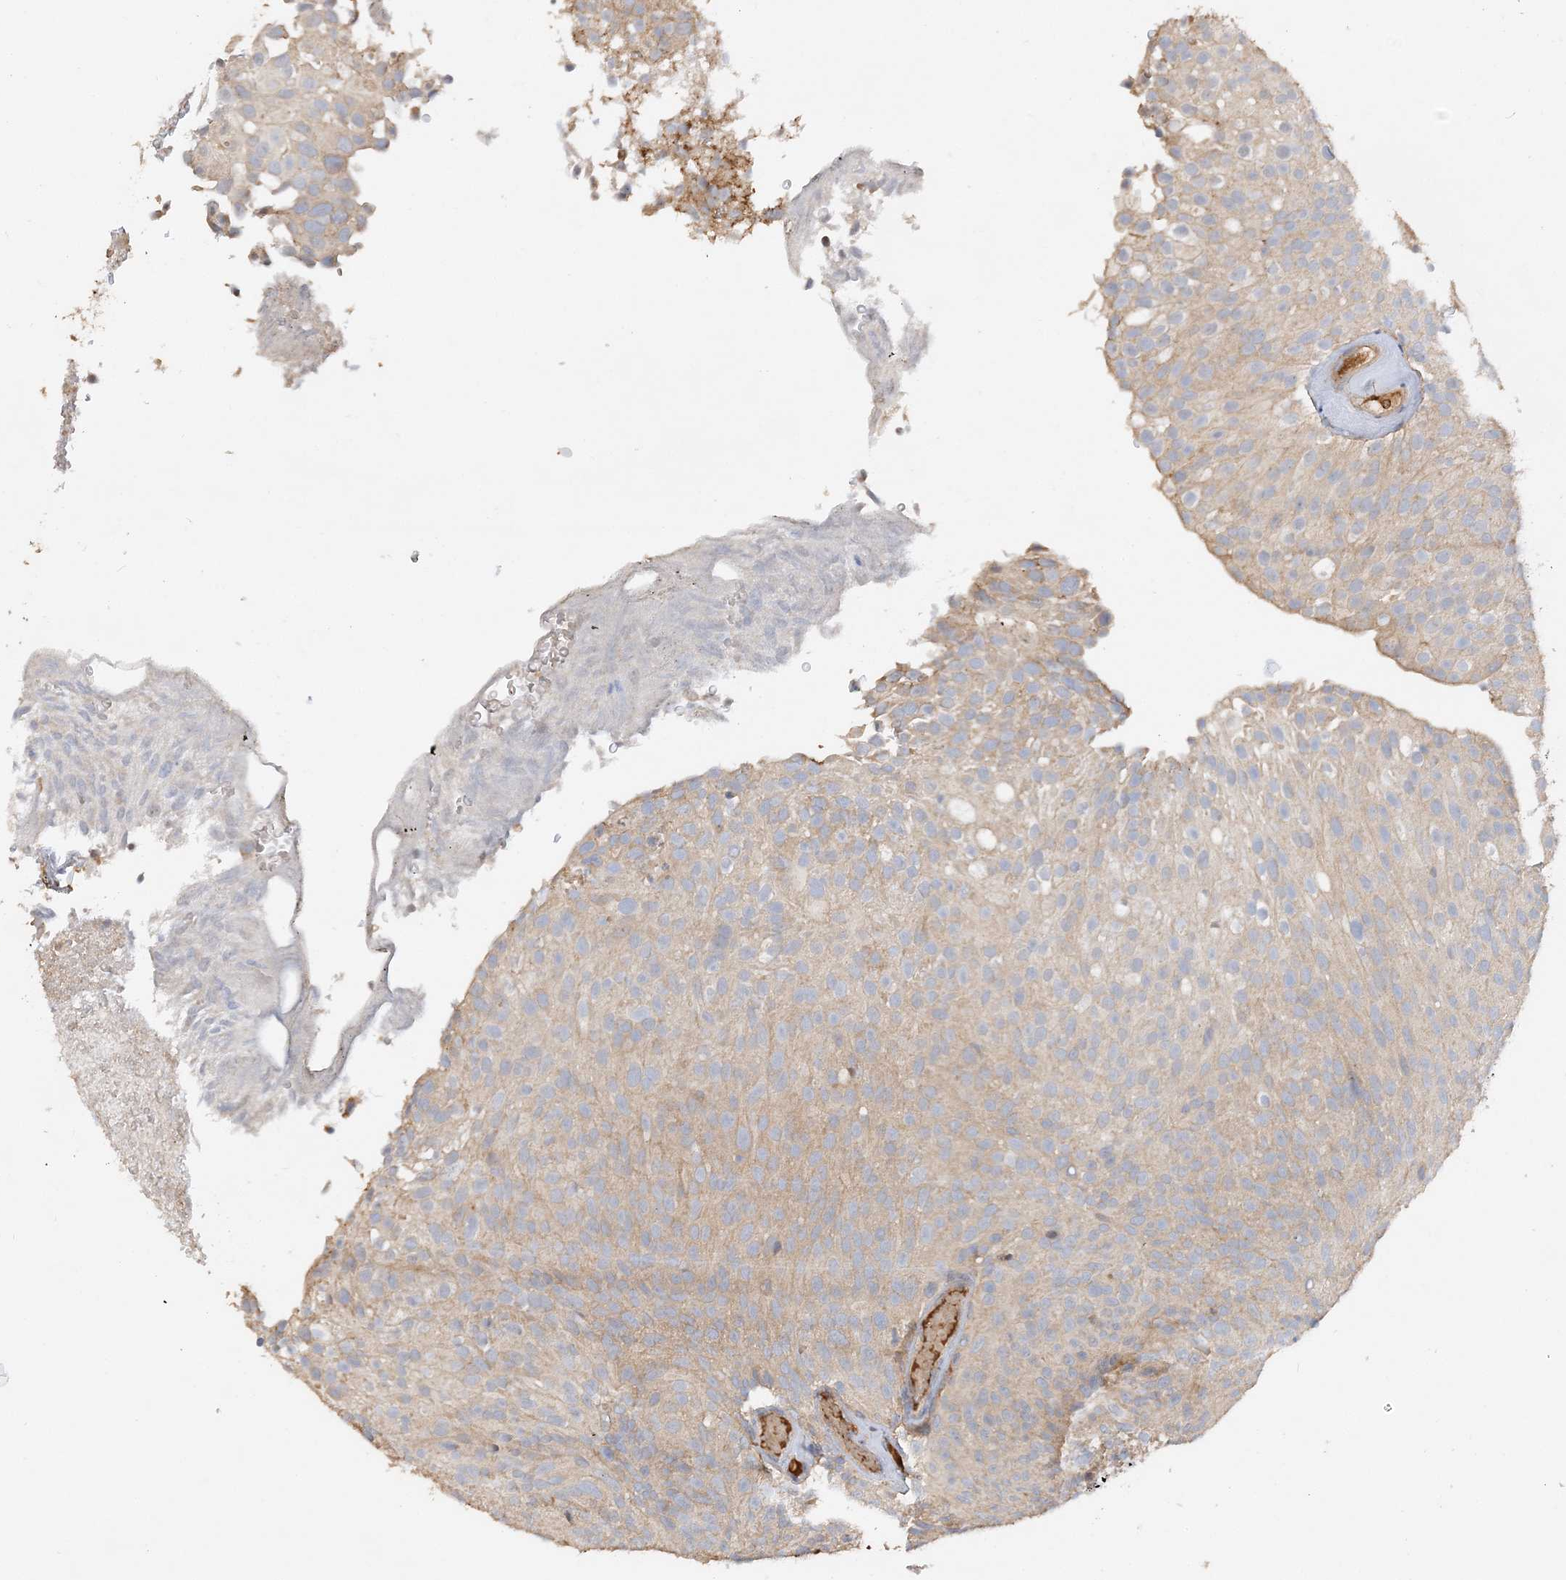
{"staining": {"intensity": "weak", "quantity": ">75%", "location": "cytoplasmic/membranous"}, "tissue": "urothelial cancer", "cell_type": "Tumor cells", "image_type": "cancer", "snomed": [{"axis": "morphology", "description": "Urothelial carcinoma, Low grade"}, {"axis": "topography", "description": "Urinary bladder"}], "caption": "About >75% of tumor cells in urothelial cancer show weak cytoplasmic/membranous protein positivity as visualized by brown immunohistochemical staining.", "gene": "GRINA", "patient": {"sex": "male", "age": 78}}